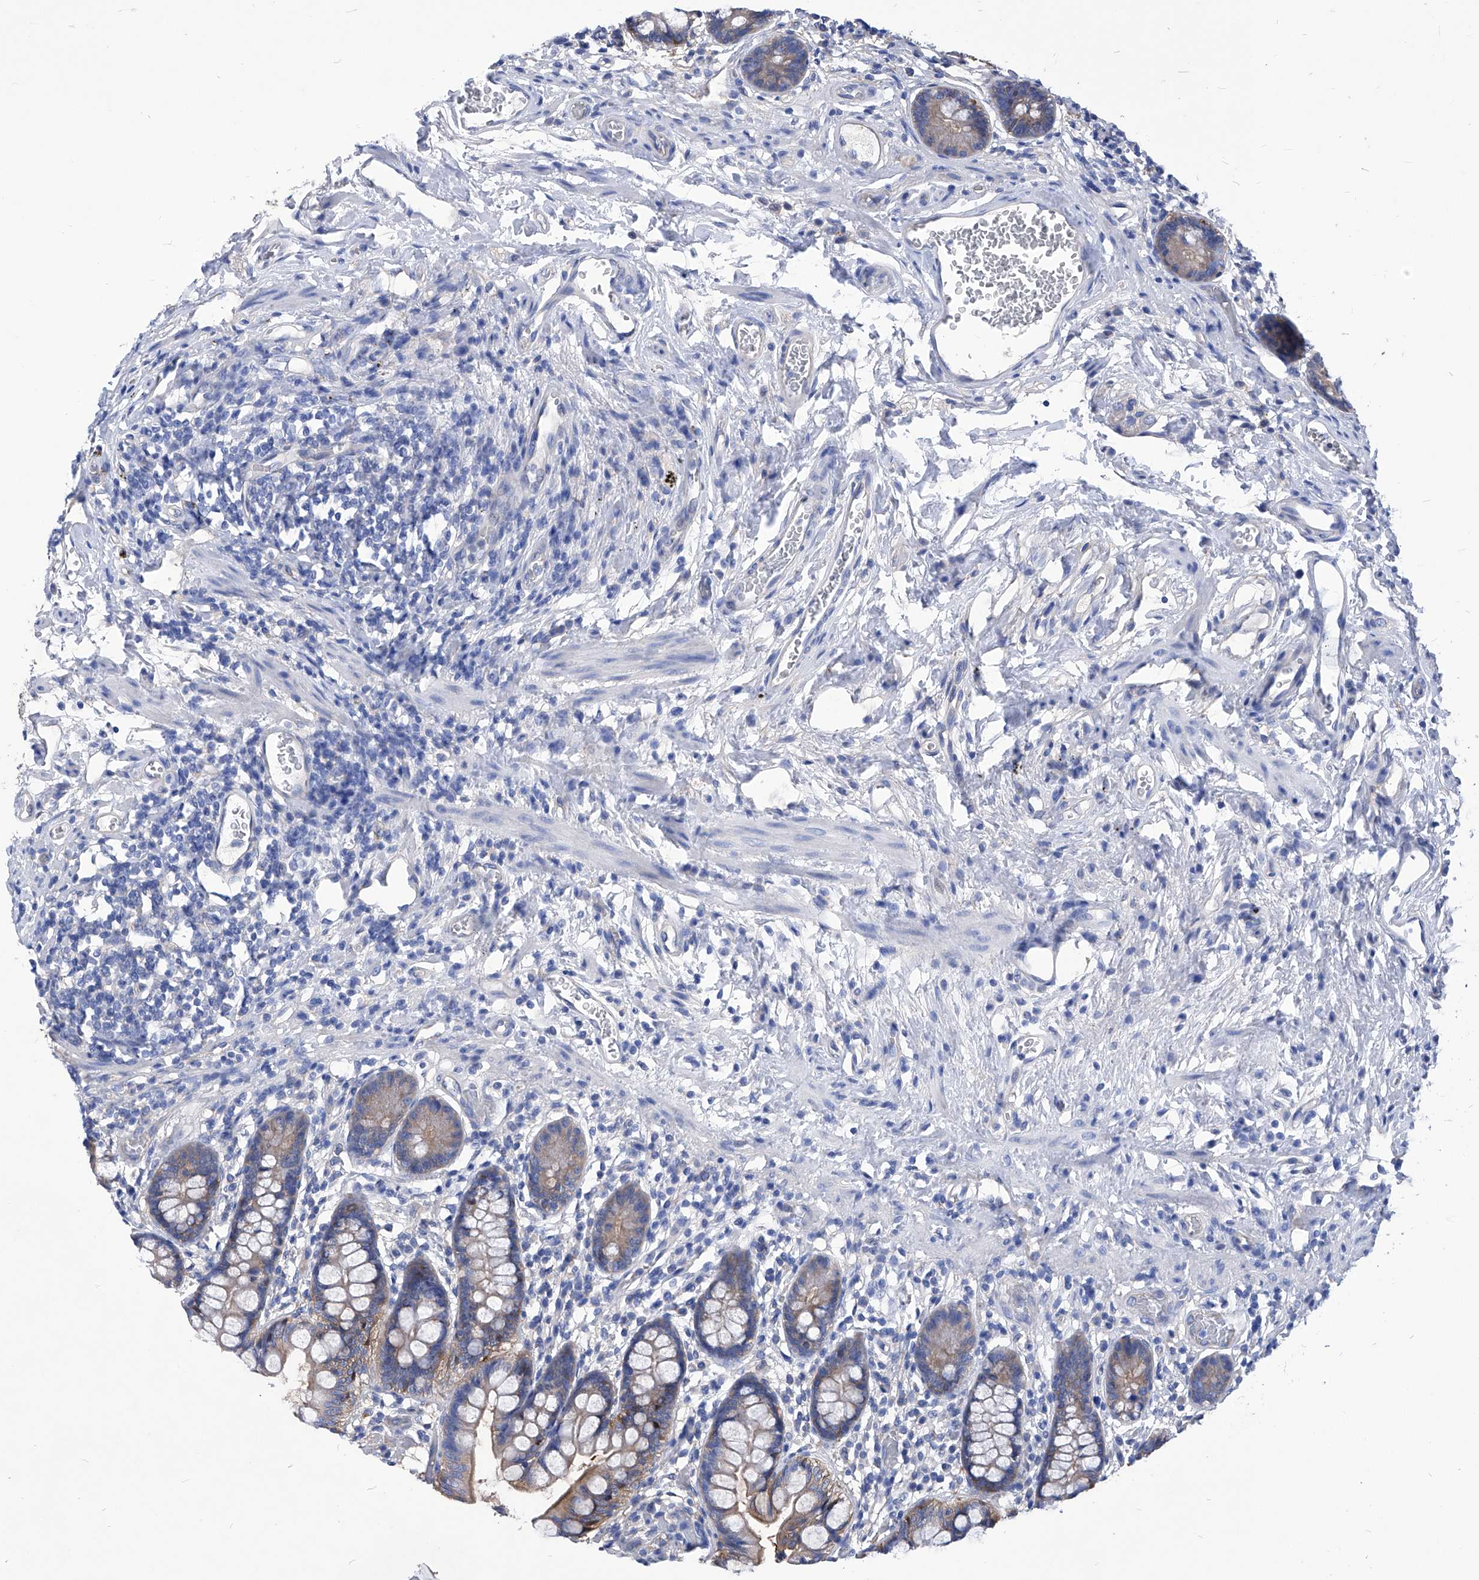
{"staining": {"intensity": "moderate", "quantity": ">75%", "location": "cytoplasmic/membranous"}, "tissue": "small intestine", "cell_type": "Glandular cells", "image_type": "normal", "snomed": [{"axis": "morphology", "description": "Normal tissue, NOS"}, {"axis": "topography", "description": "Small intestine"}], "caption": "About >75% of glandular cells in normal human small intestine reveal moderate cytoplasmic/membranous protein positivity as visualized by brown immunohistochemical staining.", "gene": "XPNPEP1", "patient": {"sex": "male", "age": 52}}